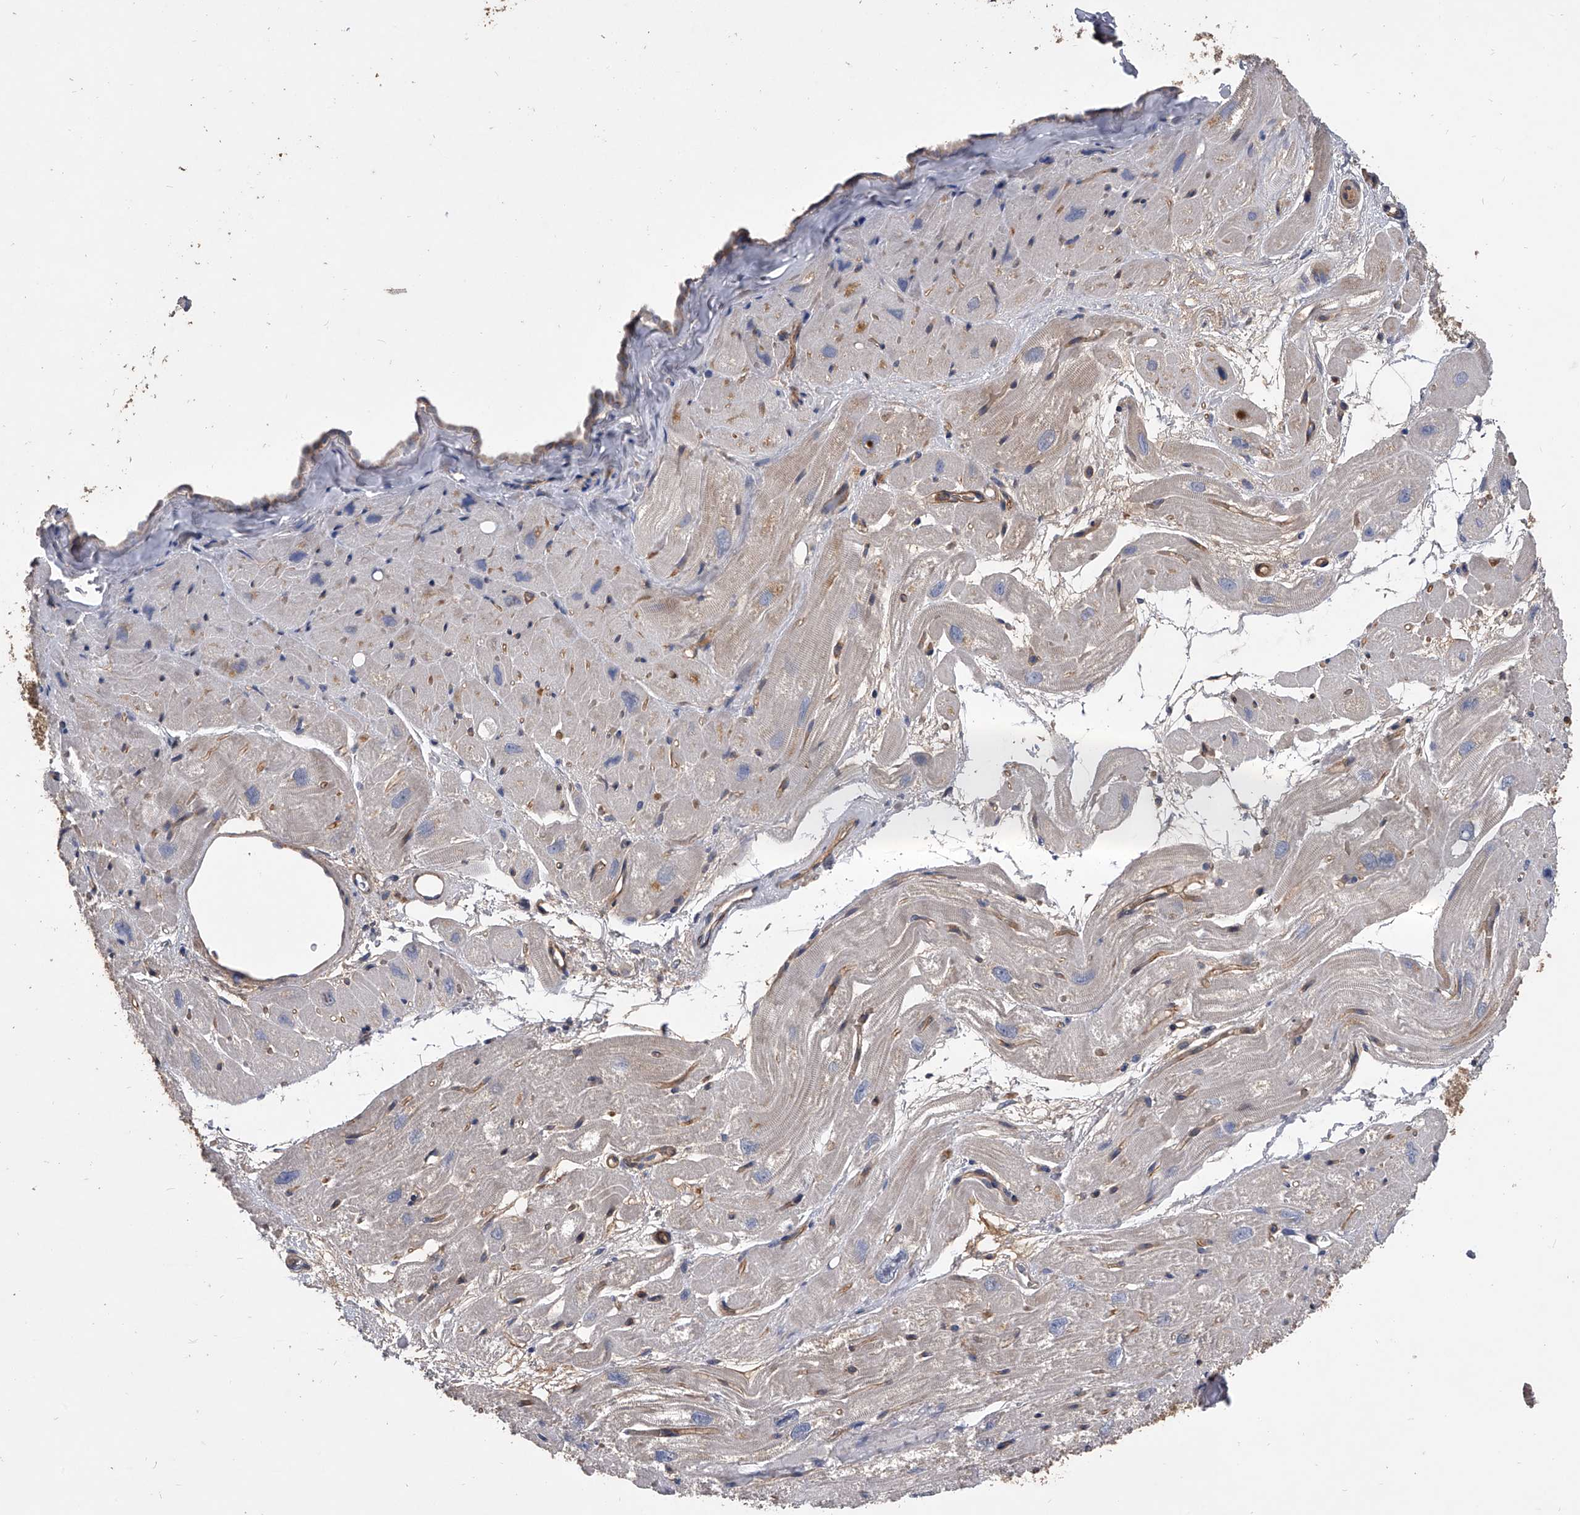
{"staining": {"intensity": "moderate", "quantity": "<25%", "location": "cytoplasmic/membranous"}, "tissue": "heart muscle", "cell_type": "Cardiomyocytes", "image_type": "normal", "snomed": [{"axis": "morphology", "description": "Normal tissue, NOS"}, {"axis": "topography", "description": "Heart"}], "caption": "The histopathology image demonstrates a brown stain indicating the presence of a protein in the cytoplasmic/membranous of cardiomyocytes in heart muscle. The staining was performed using DAB (3,3'-diaminobenzidine), with brown indicating positive protein expression. Nuclei are stained blue with hematoxylin.", "gene": "NRP1", "patient": {"sex": "male", "age": 50}}